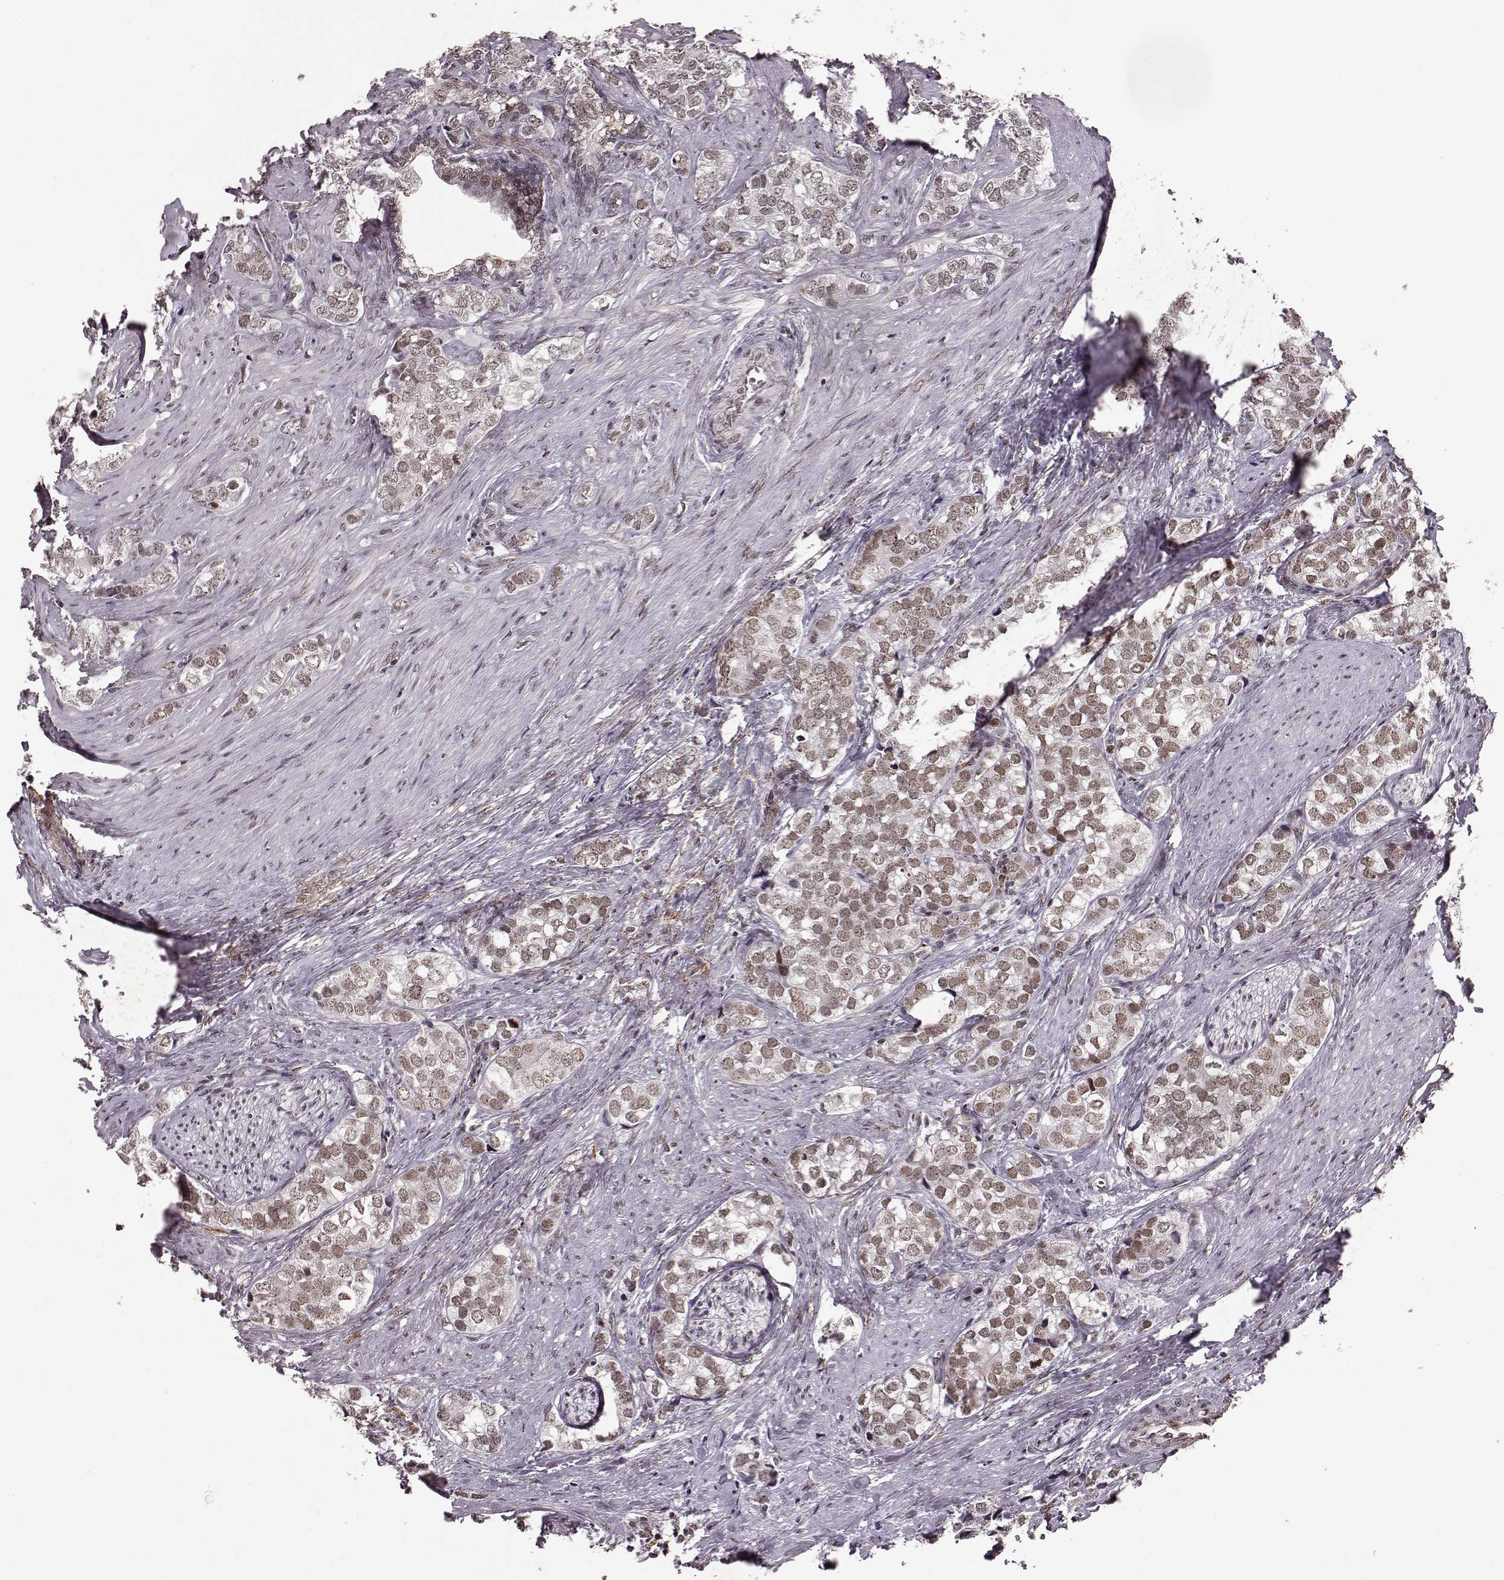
{"staining": {"intensity": "weak", "quantity": ">75%", "location": "nuclear"}, "tissue": "prostate cancer", "cell_type": "Tumor cells", "image_type": "cancer", "snomed": [{"axis": "morphology", "description": "Adenocarcinoma, NOS"}, {"axis": "topography", "description": "Prostate and seminal vesicle, NOS"}], "caption": "Protein positivity by immunohistochemistry shows weak nuclear staining in approximately >75% of tumor cells in prostate adenocarcinoma. The staining is performed using DAB (3,3'-diaminobenzidine) brown chromogen to label protein expression. The nuclei are counter-stained blue using hematoxylin.", "gene": "RRAGD", "patient": {"sex": "male", "age": 63}}